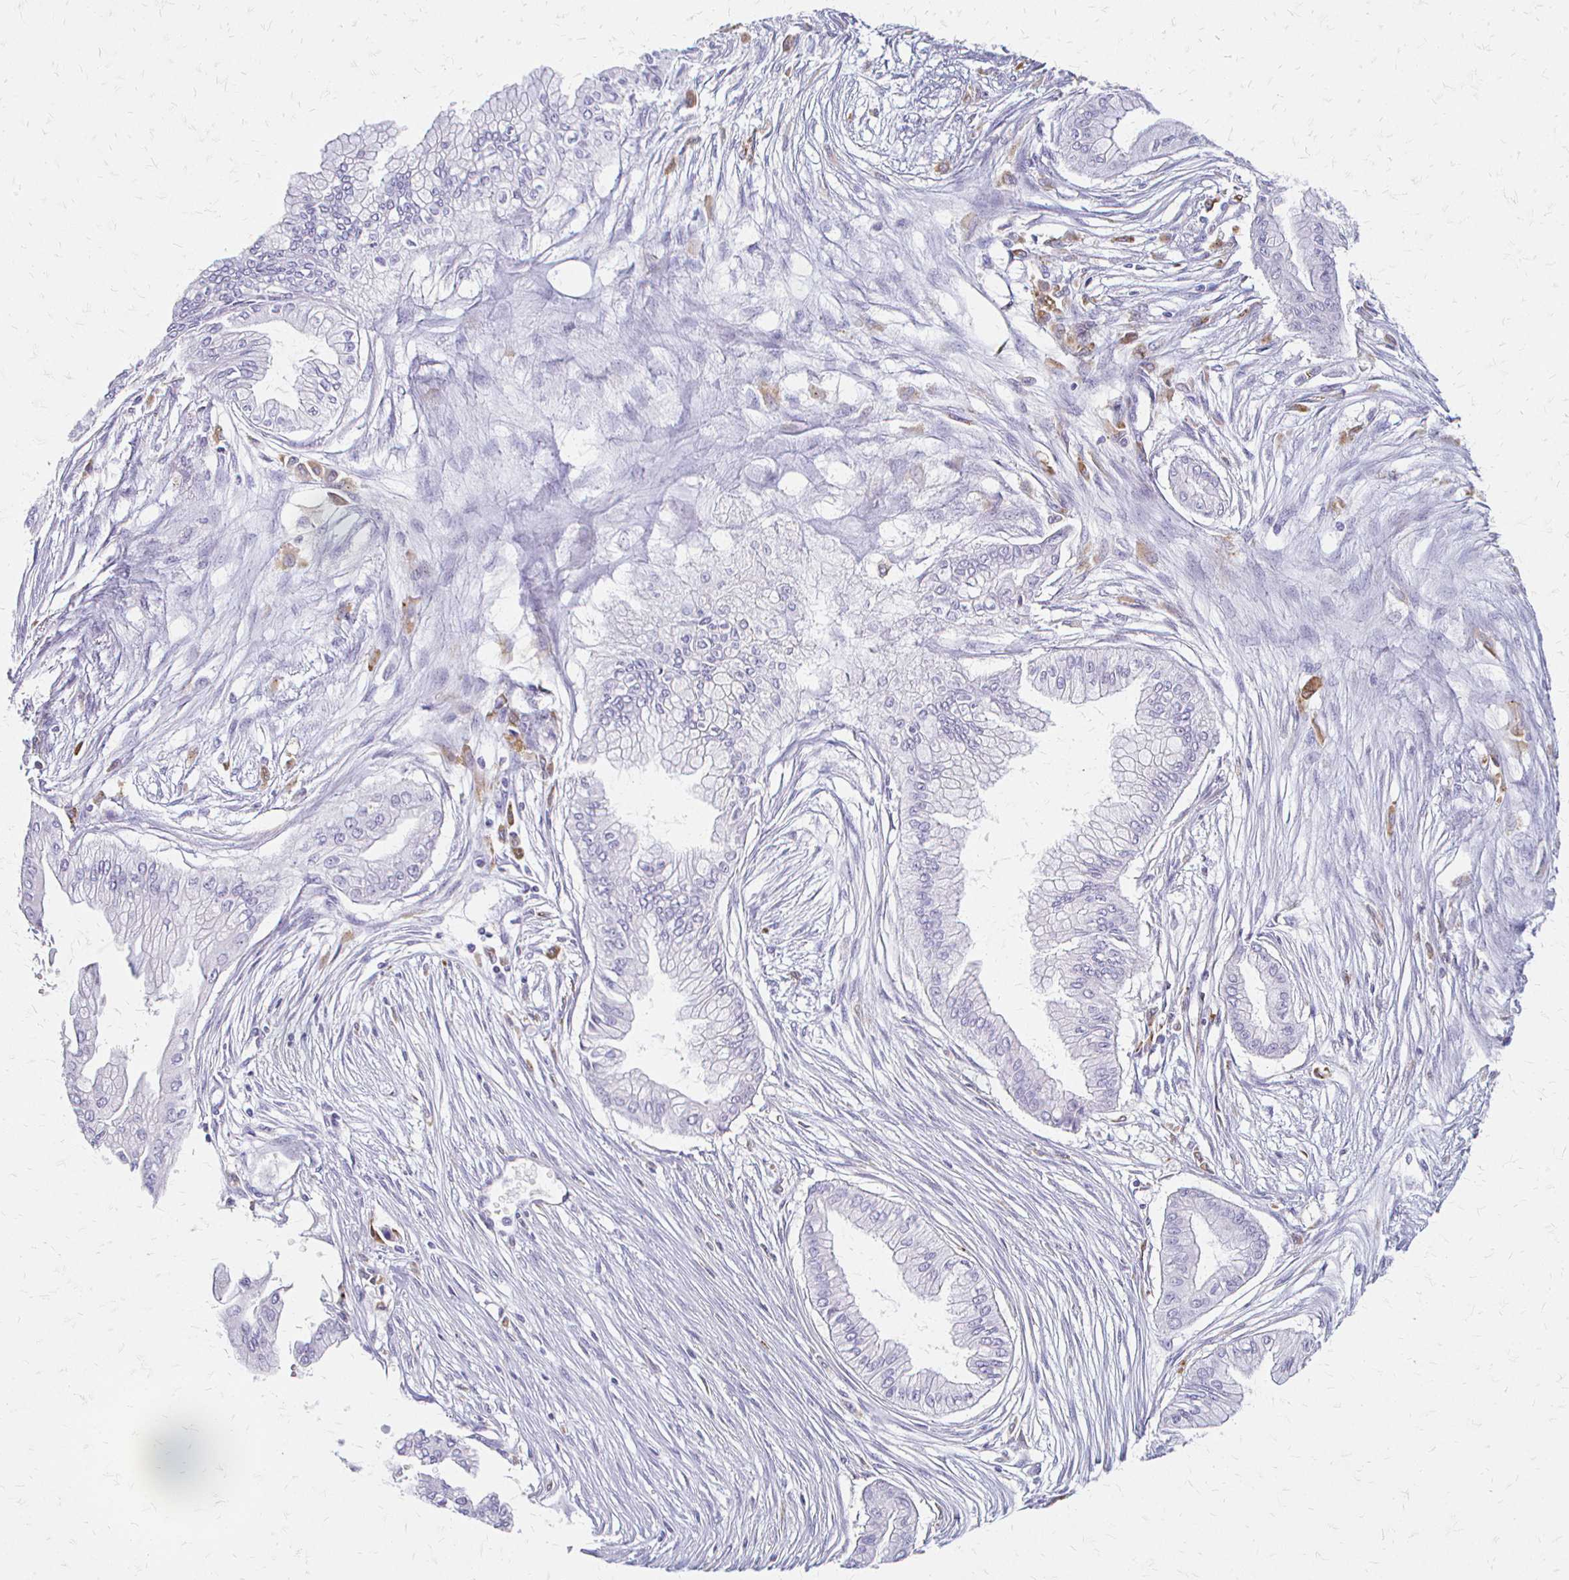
{"staining": {"intensity": "negative", "quantity": "none", "location": "none"}, "tissue": "pancreatic cancer", "cell_type": "Tumor cells", "image_type": "cancer", "snomed": [{"axis": "morphology", "description": "Adenocarcinoma, NOS"}, {"axis": "topography", "description": "Pancreas"}], "caption": "An IHC micrograph of pancreatic cancer is shown. There is no staining in tumor cells of pancreatic cancer.", "gene": "ACP5", "patient": {"sex": "female", "age": 68}}